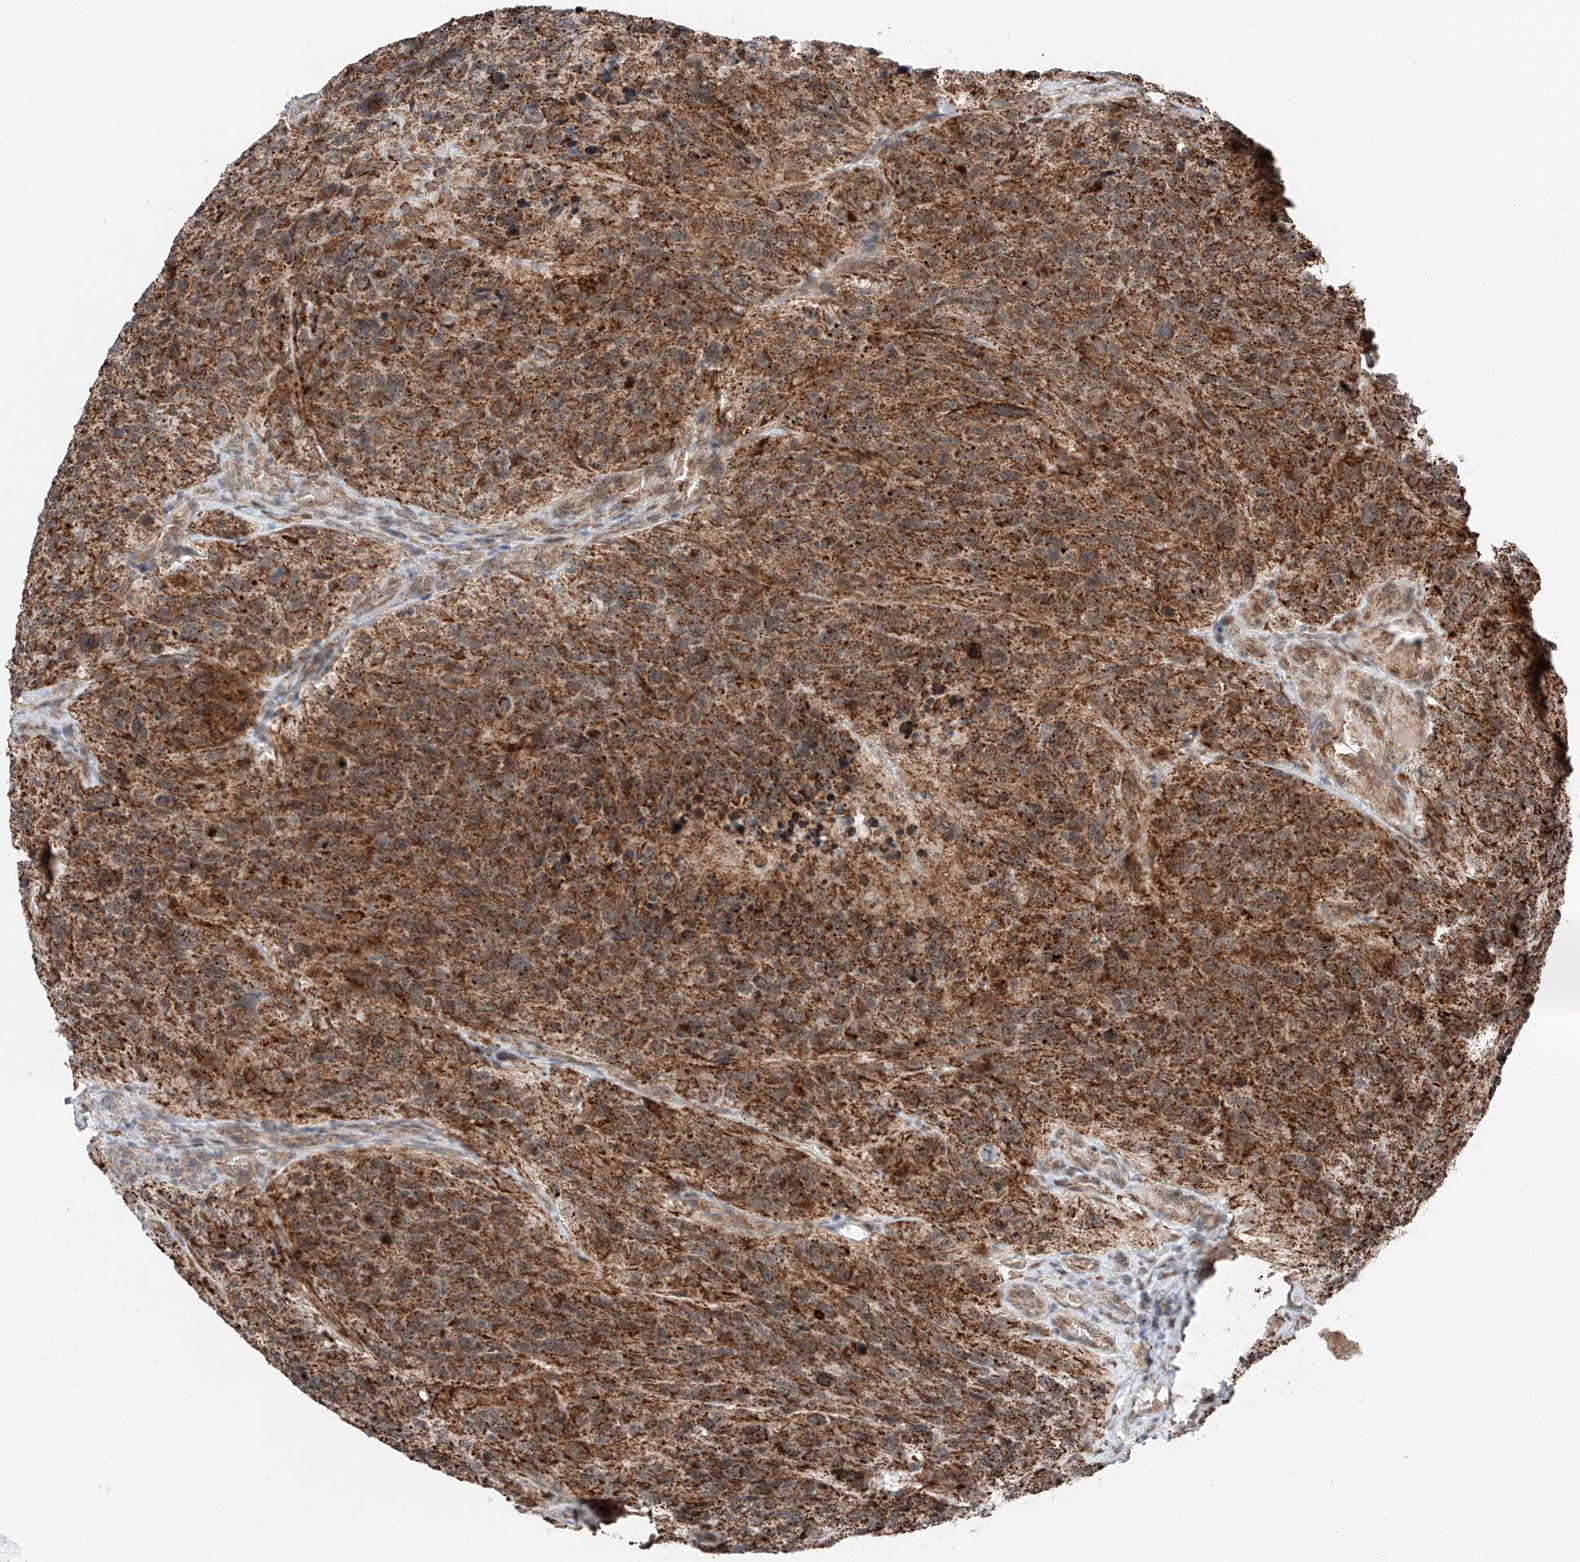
{"staining": {"intensity": "moderate", "quantity": ">75%", "location": "cytoplasmic/membranous"}, "tissue": "glioma", "cell_type": "Tumor cells", "image_type": "cancer", "snomed": [{"axis": "morphology", "description": "Glioma, malignant, High grade"}, {"axis": "topography", "description": "Brain"}], "caption": "Moderate cytoplasmic/membranous staining is appreciated in about >75% of tumor cells in glioma. (DAB (3,3'-diaminobenzidine) IHC with brightfield microscopy, high magnification).", "gene": "ZSCAN29", "patient": {"sex": "male", "age": 69}}